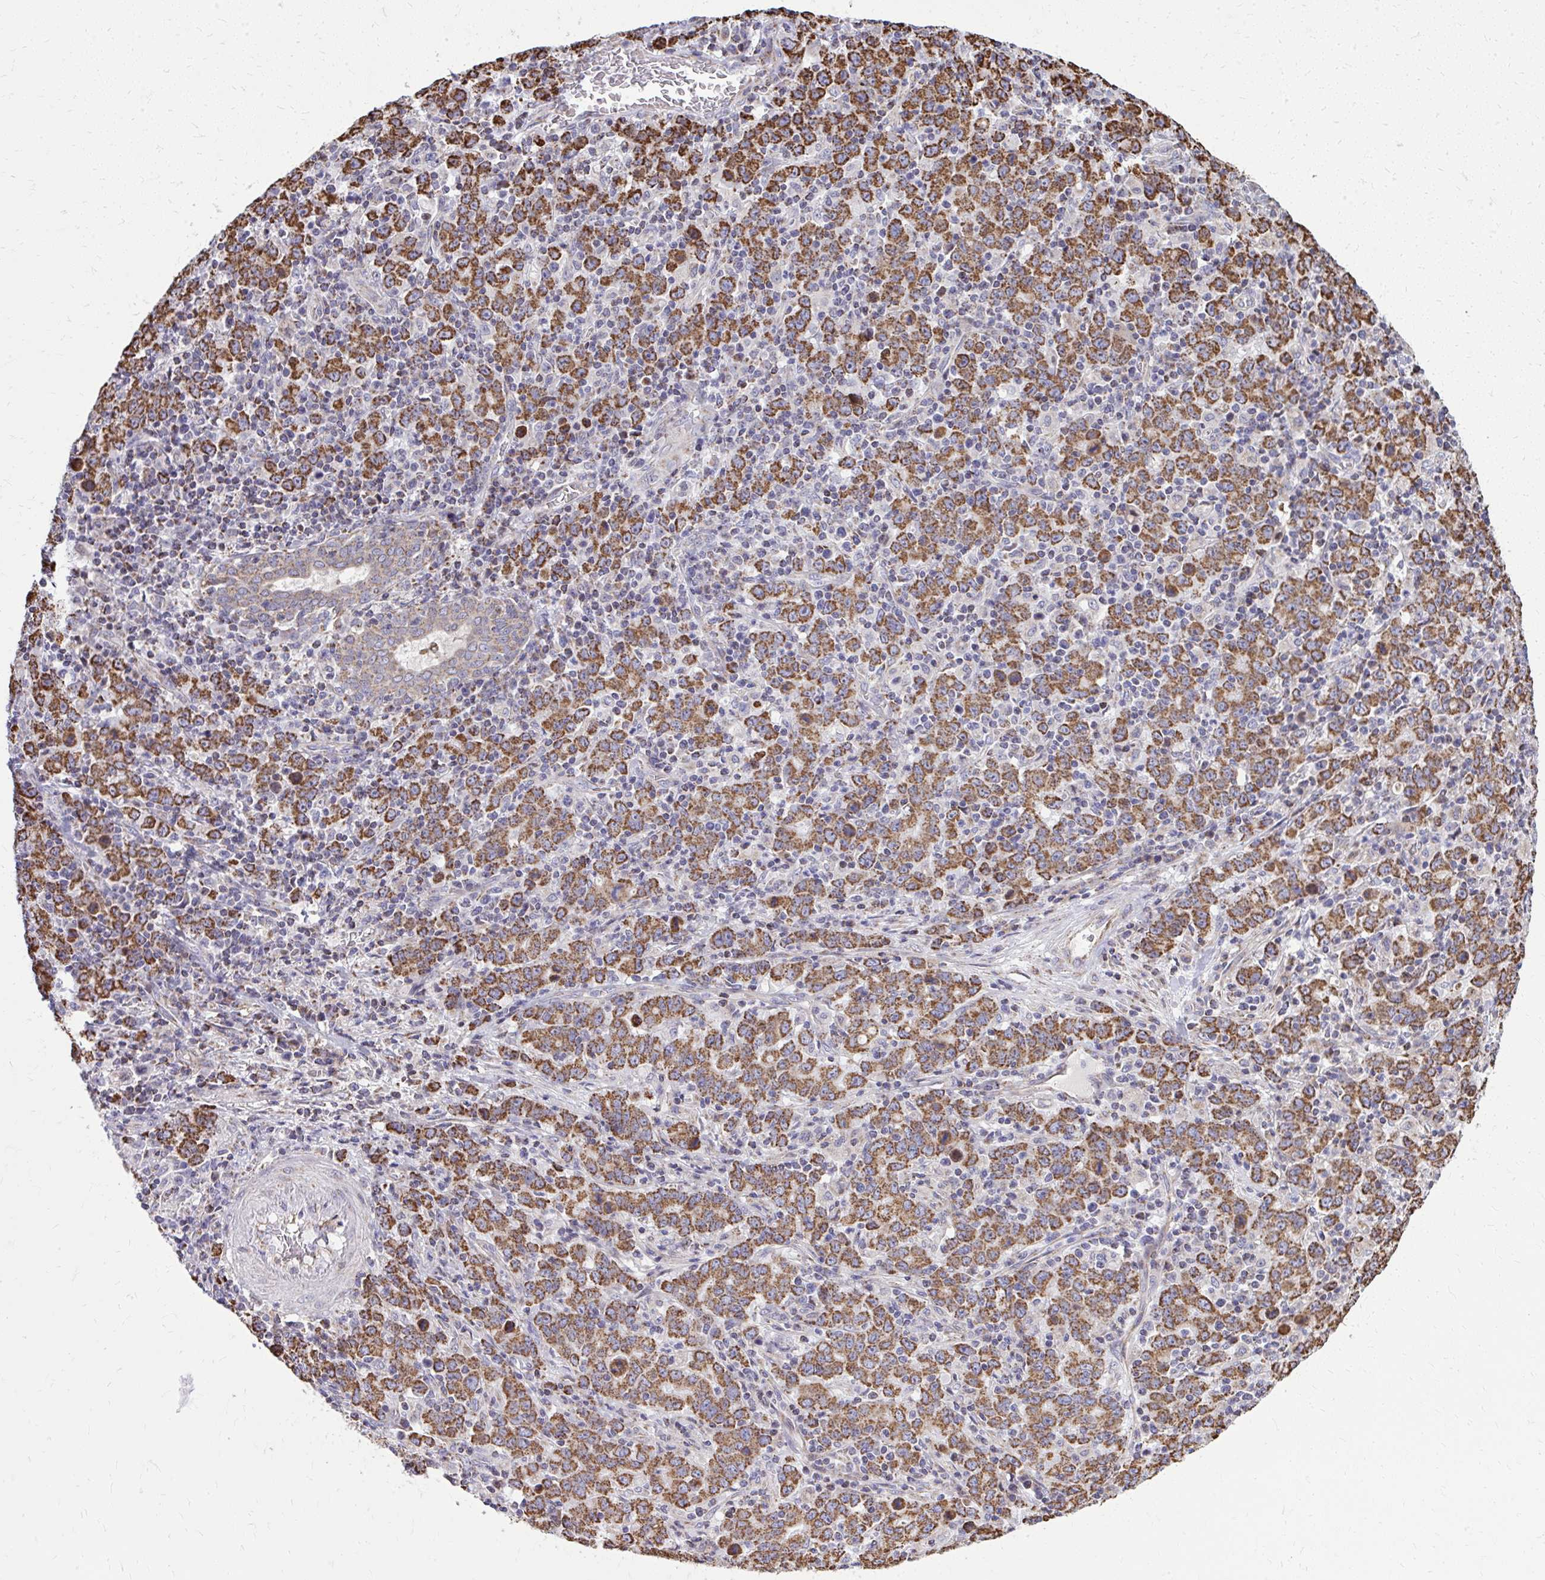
{"staining": {"intensity": "strong", "quantity": ">75%", "location": "cytoplasmic/membranous"}, "tissue": "stomach cancer", "cell_type": "Tumor cells", "image_type": "cancer", "snomed": [{"axis": "morphology", "description": "Adenocarcinoma, NOS"}, {"axis": "topography", "description": "Stomach, upper"}], "caption": "Immunohistochemical staining of human stomach cancer shows high levels of strong cytoplasmic/membranous staining in approximately >75% of tumor cells.", "gene": "ZNF362", "patient": {"sex": "male", "age": 69}}